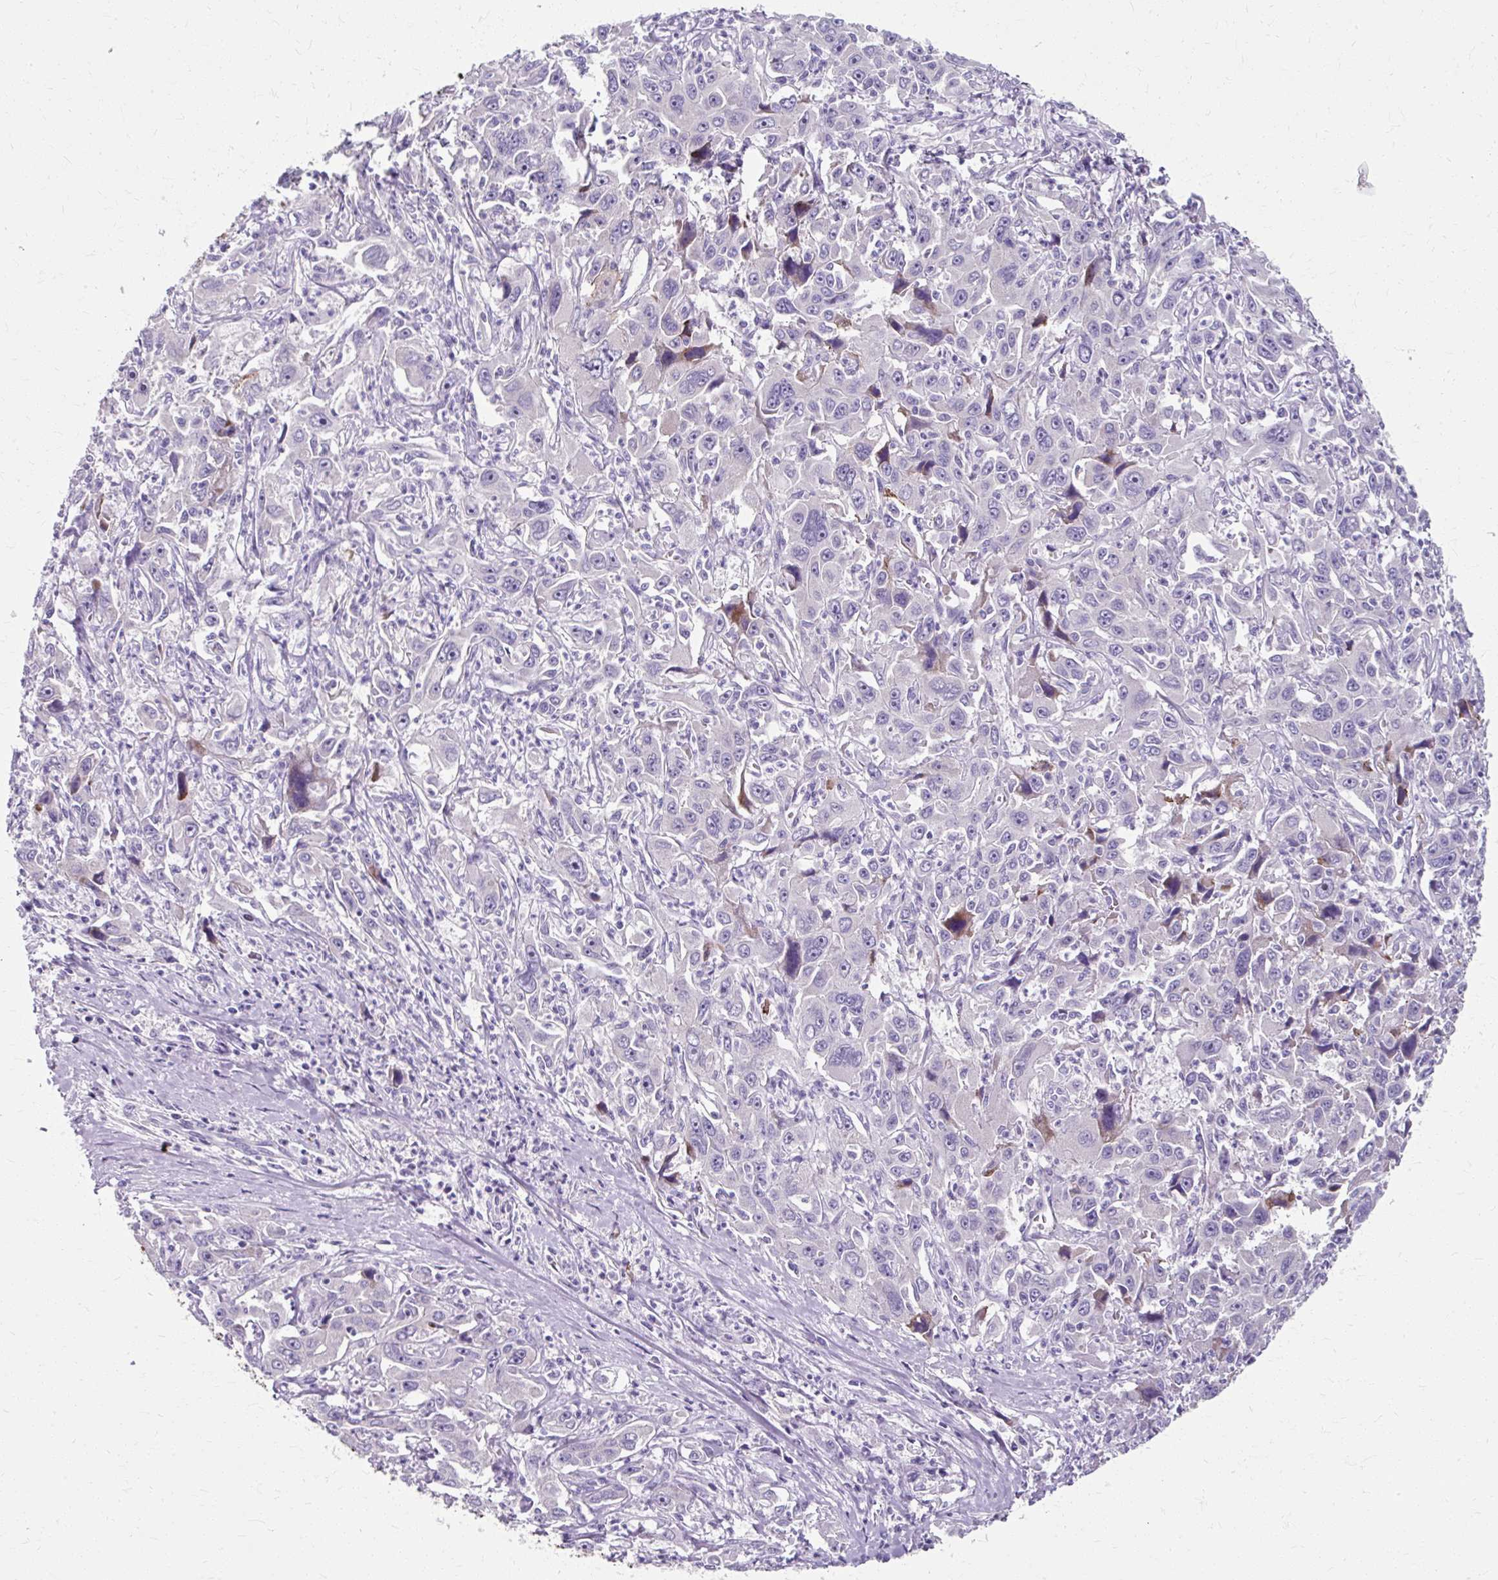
{"staining": {"intensity": "negative", "quantity": "none", "location": "none"}, "tissue": "liver cancer", "cell_type": "Tumor cells", "image_type": "cancer", "snomed": [{"axis": "morphology", "description": "Carcinoma, Hepatocellular, NOS"}, {"axis": "topography", "description": "Liver"}], "caption": "A histopathology image of liver cancer (hepatocellular carcinoma) stained for a protein displays no brown staining in tumor cells.", "gene": "ZNF555", "patient": {"sex": "male", "age": 63}}